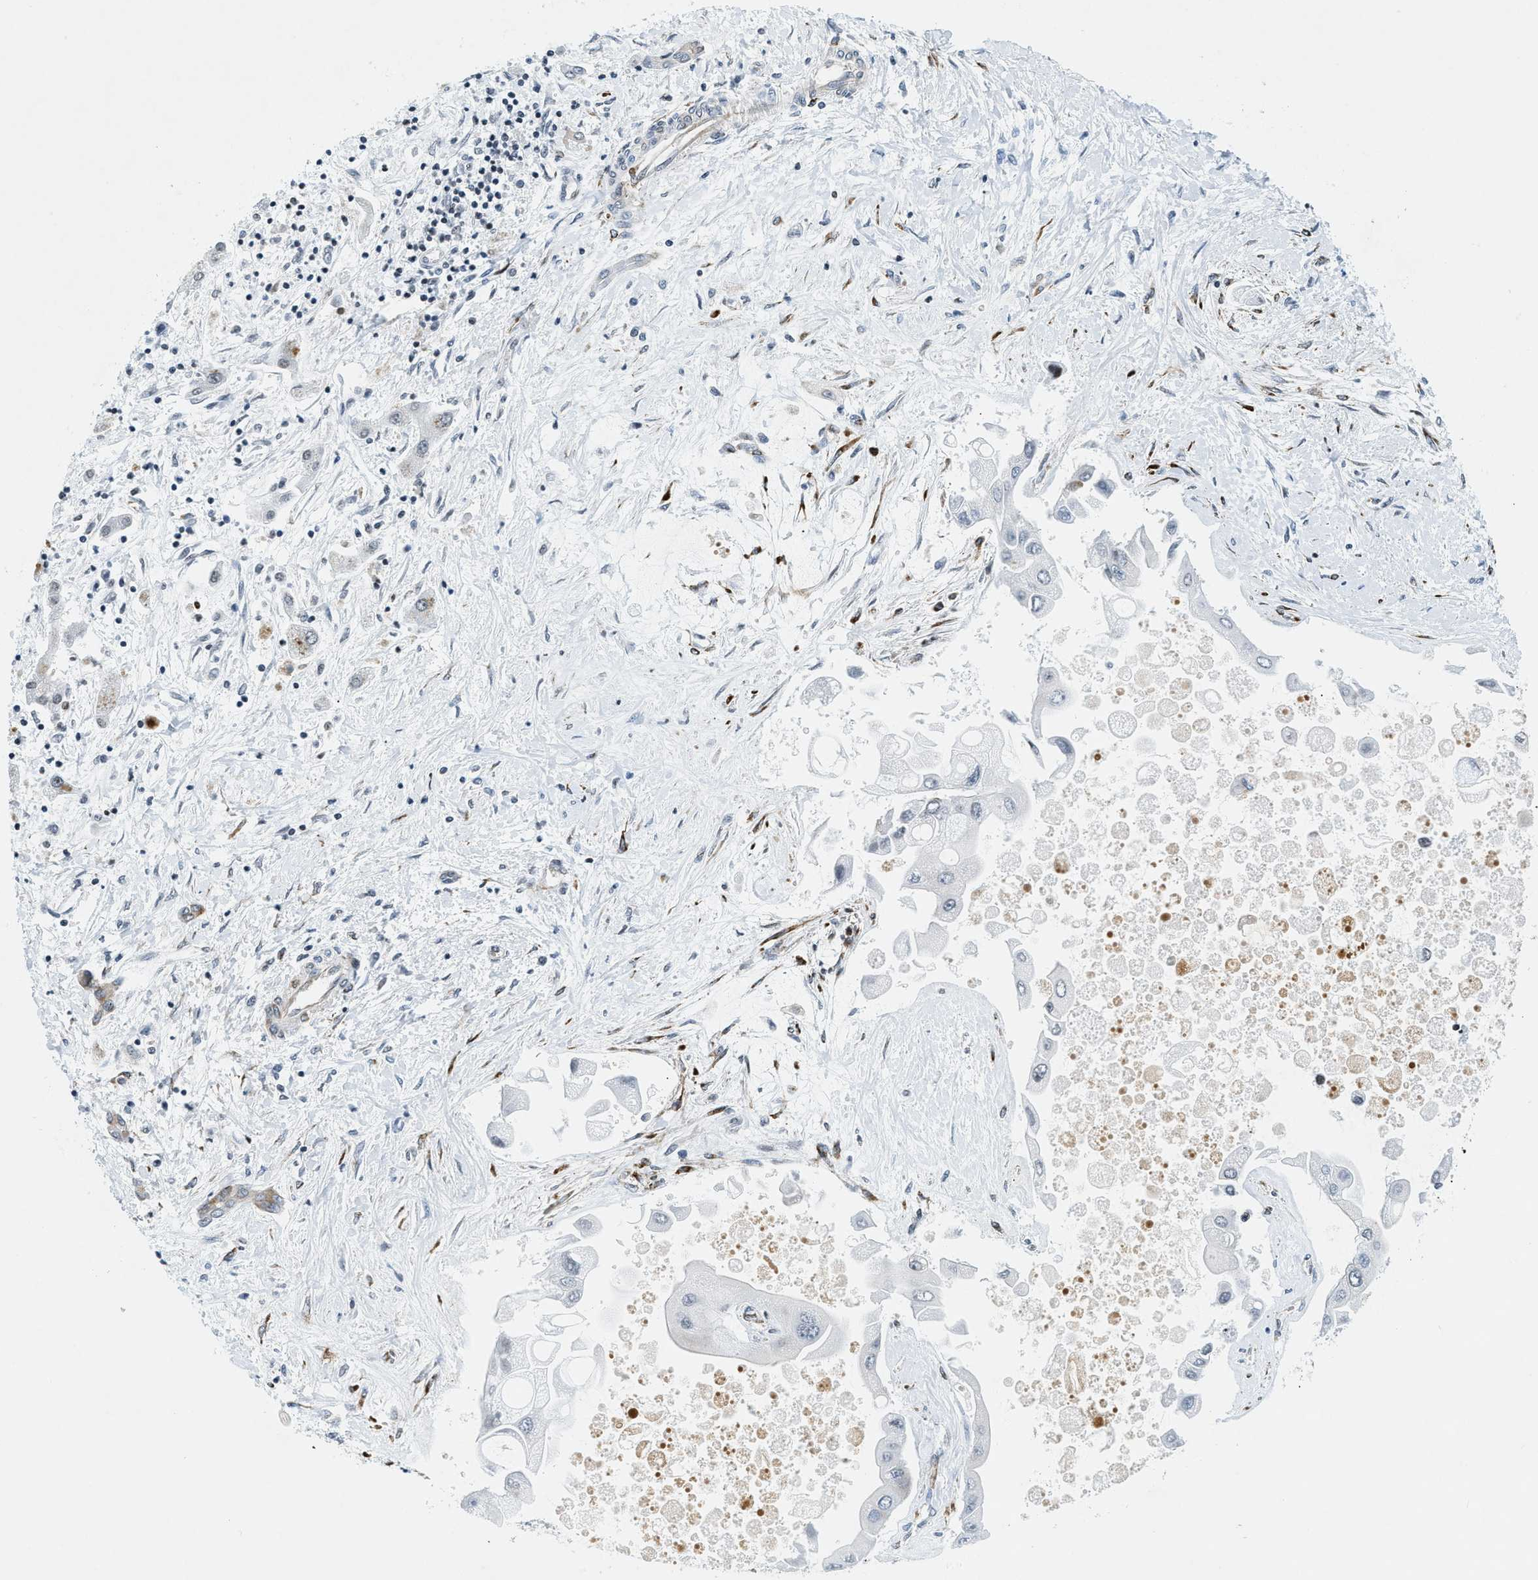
{"staining": {"intensity": "negative", "quantity": "none", "location": "none"}, "tissue": "liver cancer", "cell_type": "Tumor cells", "image_type": "cancer", "snomed": [{"axis": "morphology", "description": "Cholangiocarcinoma"}, {"axis": "topography", "description": "Liver"}], "caption": "This image is of liver cholangiocarcinoma stained with immunohistochemistry (IHC) to label a protein in brown with the nuclei are counter-stained blue. There is no positivity in tumor cells.", "gene": "UVRAG", "patient": {"sex": "male", "age": 50}}